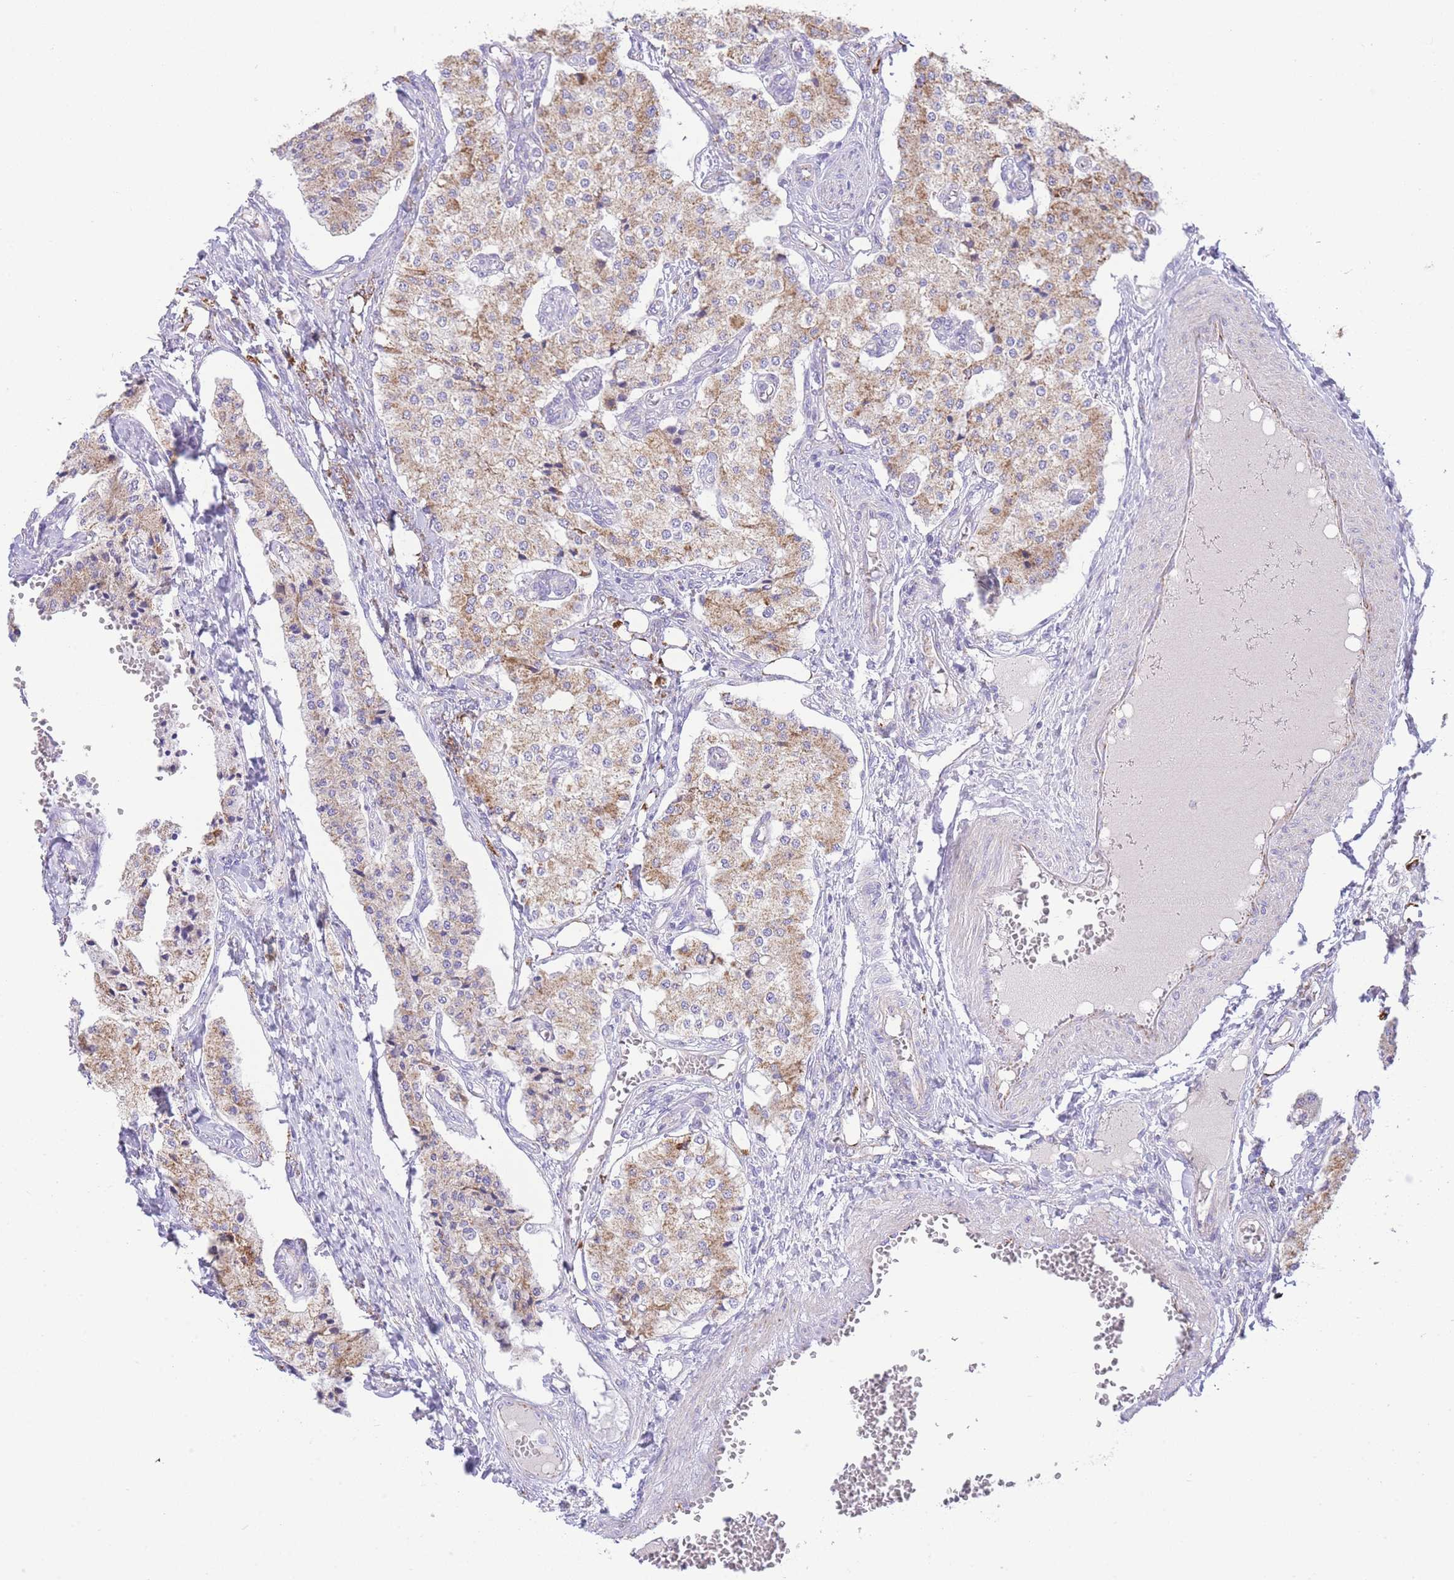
{"staining": {"intensity": "moderate", "quantity": "25%-75%", "location": "cytoplasmic/membranous"}, "tissue": "carcinoid", "cell_type": "Tumor cells", "image_type": "cancer", "snomed": [{"axis": "morphology", "description": "Carcinoid, malignant, NOS"}, {"axis": "topography", "description": "Colon"}], "caption": "The image shows immunohistochemical staining of carcinoid. There is moderate cytoplasmic/membranous staining is present in about 25%-75% of tumor cells. (brown staining indicates protein expression, while blue staining denotes nuclei).", "gene": "ACSM4", "patient": {"sex": "female", "age": 52}}